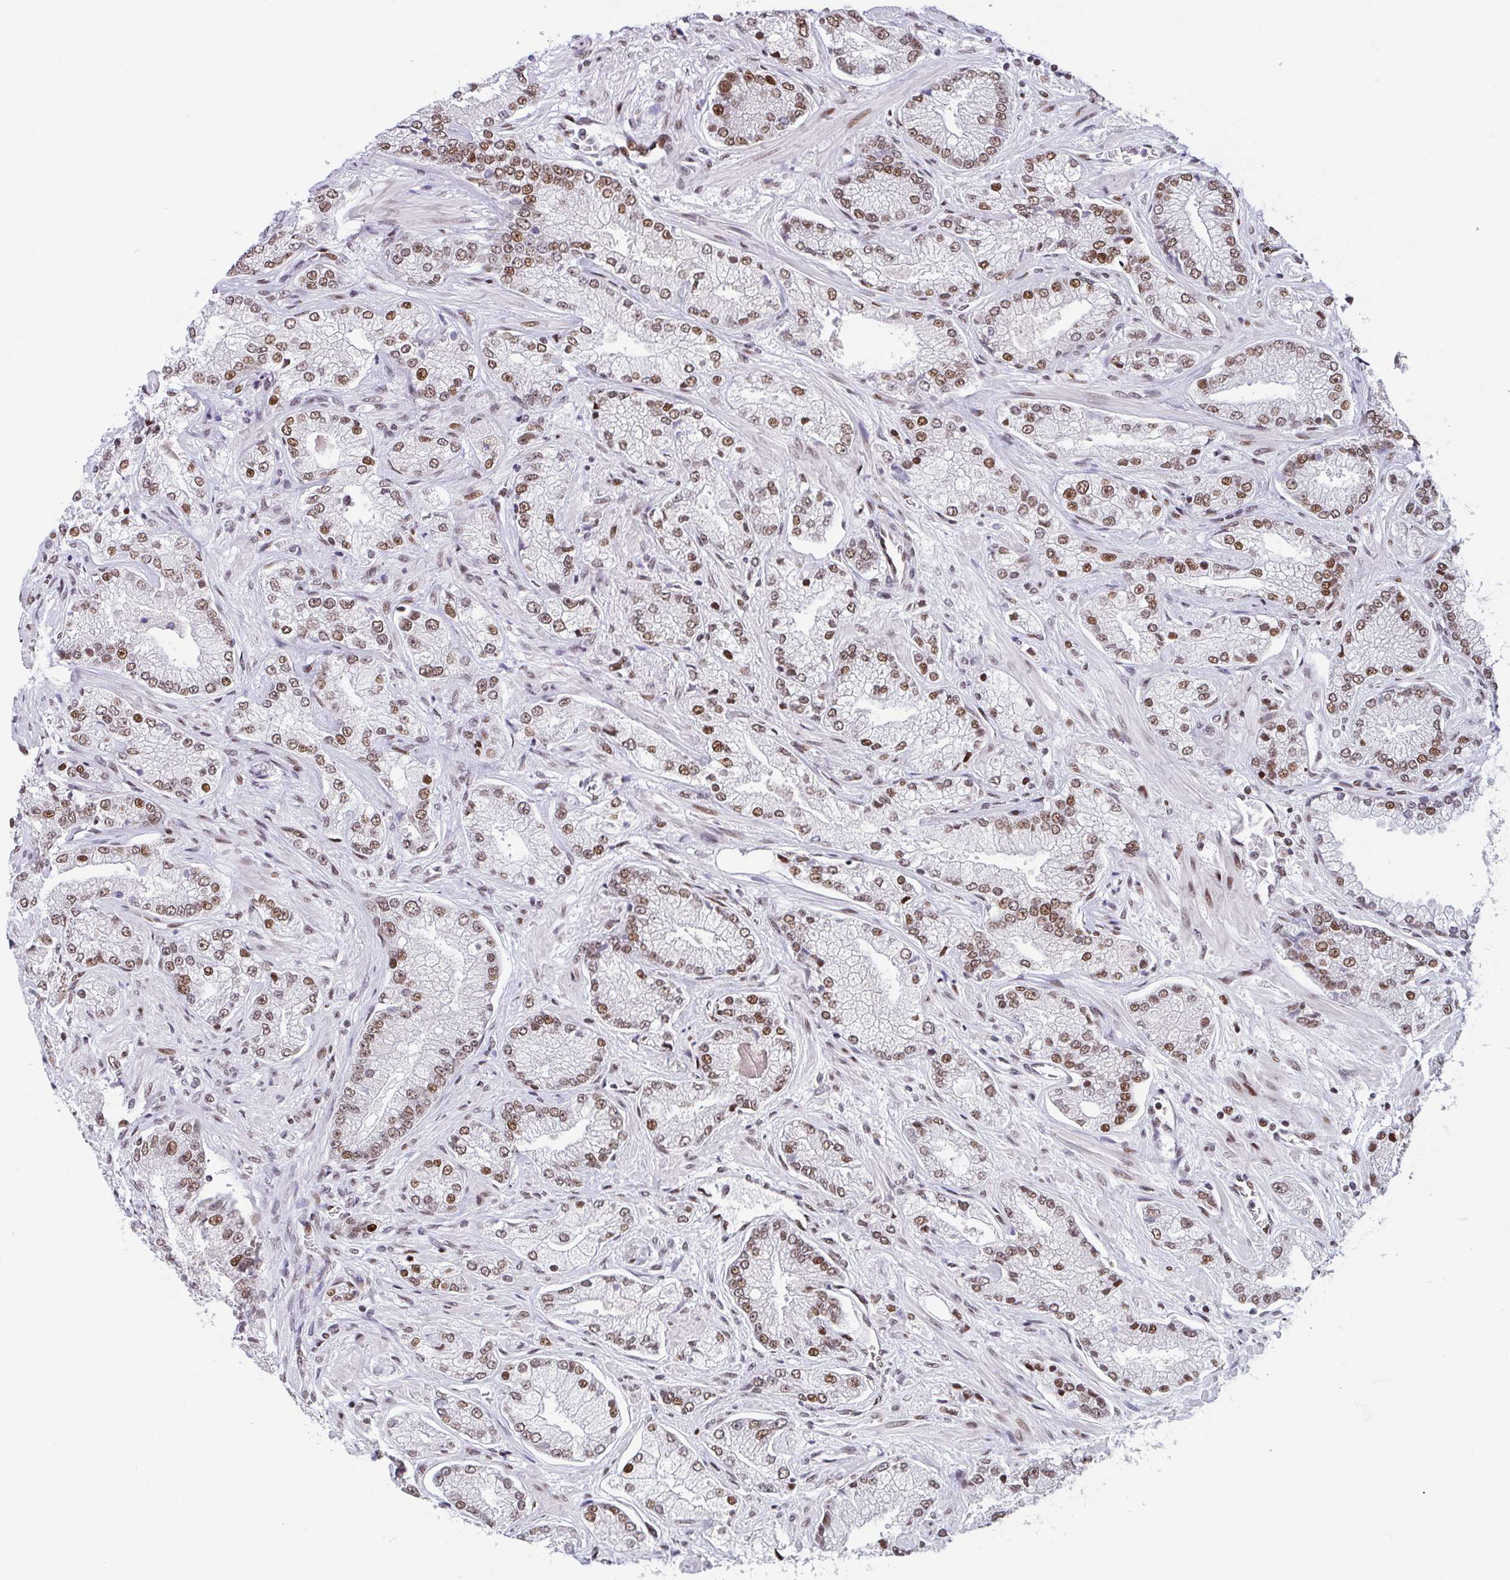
{"staining": {"intensity": "moderate", "quantity": ">75%", "location": "nuclear"}, "tissue": "prostate cancer", "cell_type": "Tumor cells", "image_type": "cancer", "snomed": [{"axis": "morphology", "description": "Normal tissue, NOS"}, {"axis": "morphology", "description": "Adenocarcinoma, High grade"}, {"axis": "topography", "description": "Prostate"}, {"axis": "topography", "description": "Peripheral nerve tissue"}], "caption": "About >75% of tumor cells in human prostate high-grade adenocarcinoma reveal moderate nuclear protein expression as visualized by brown immunohistochemical staining.", "gene": "CLP1", "patient": {"sex": "male", "age": 68}}